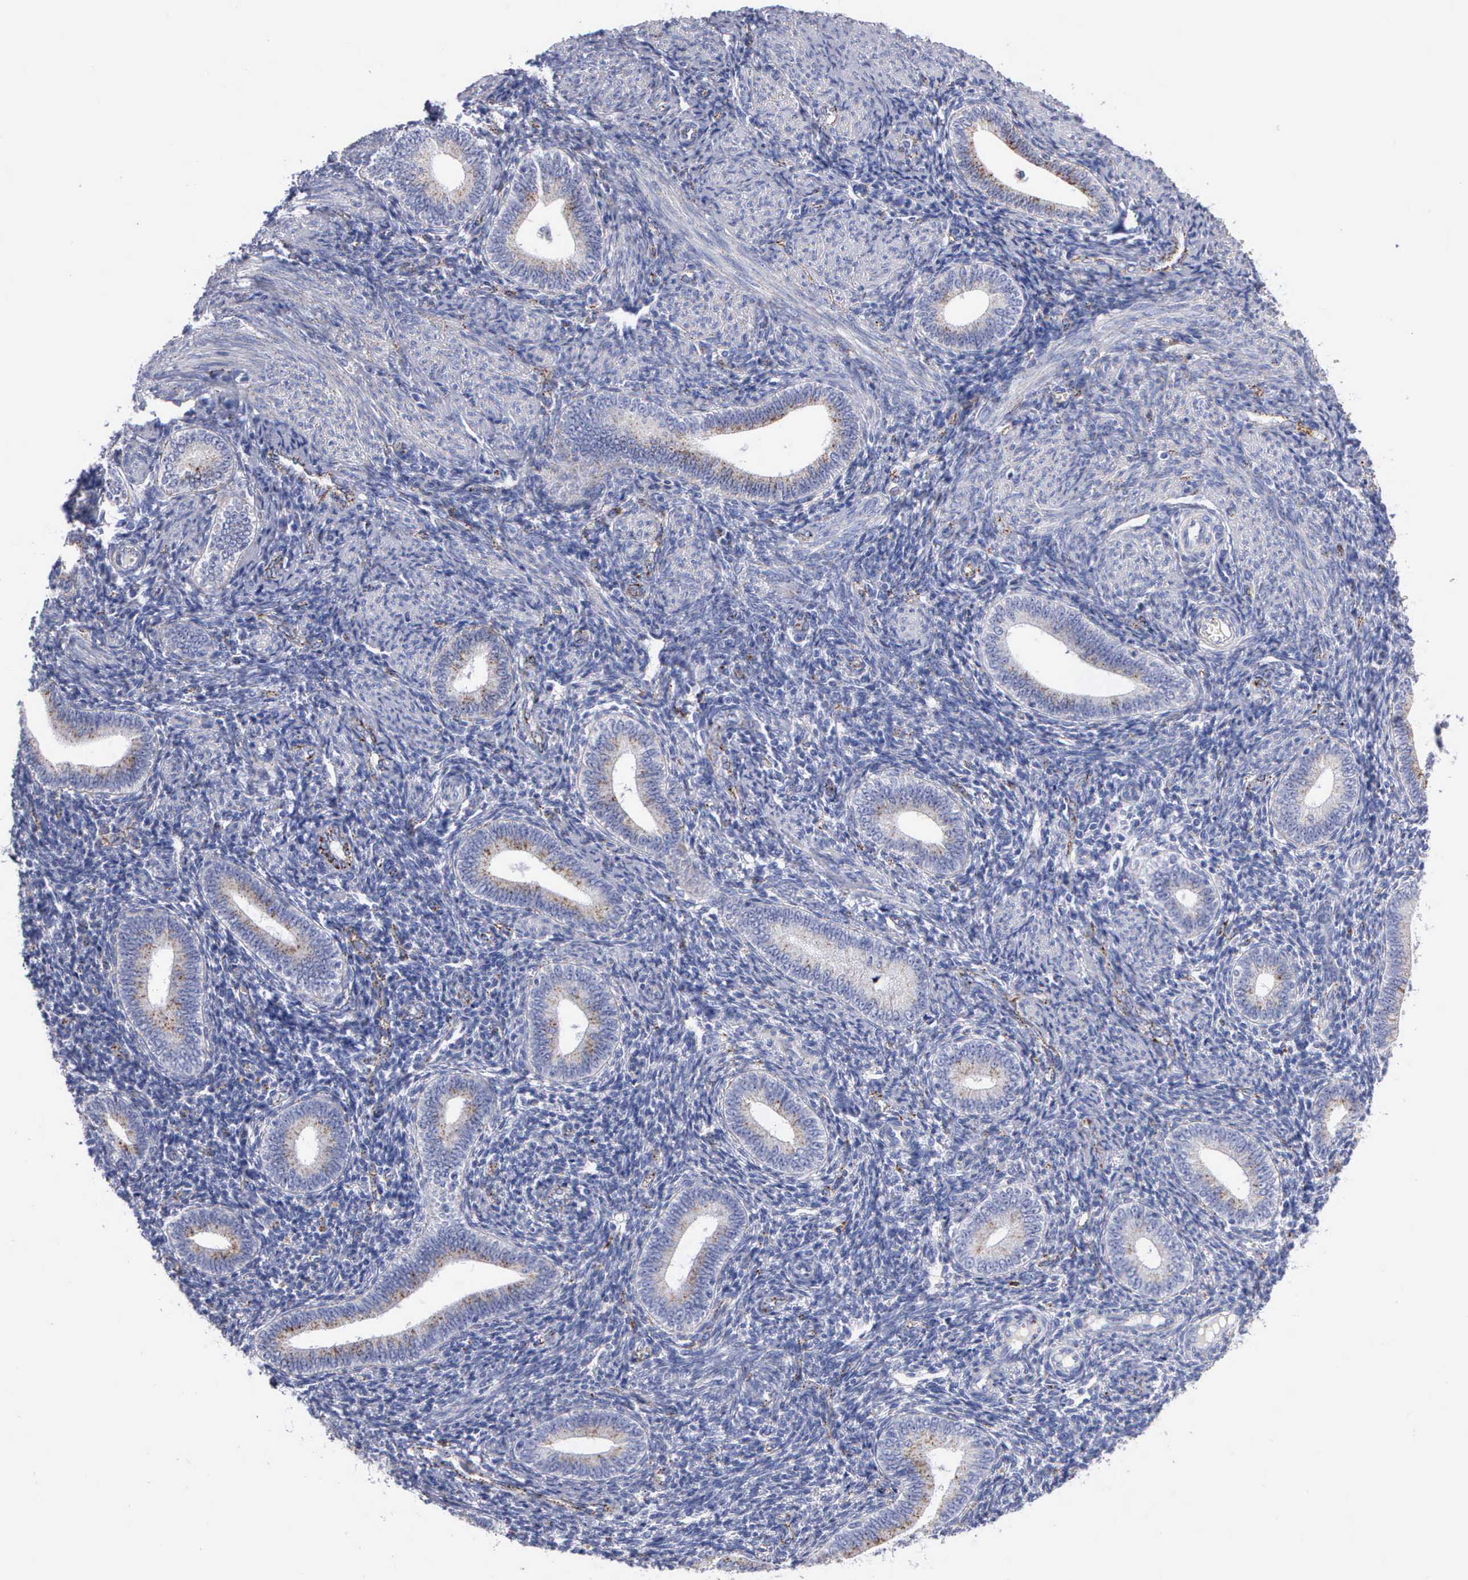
{"staining": {"intensity": "negative", "quantity": "none", "location": "none"}, "tissue": "endometrium", "cell_type": "Cells in endometrial stroma", "image_type": "normal", "snomed": [{"axis": "morphology", "description": "Normal tissue, NOS"}, {"axis": "topography", "description": "Endometrium"}], "caption": "IHC of normal human endometrium shows no staining in cells in endometrial stroma.", "gene": "CTSL", "patient": {"sex": "female", "age": 35}}